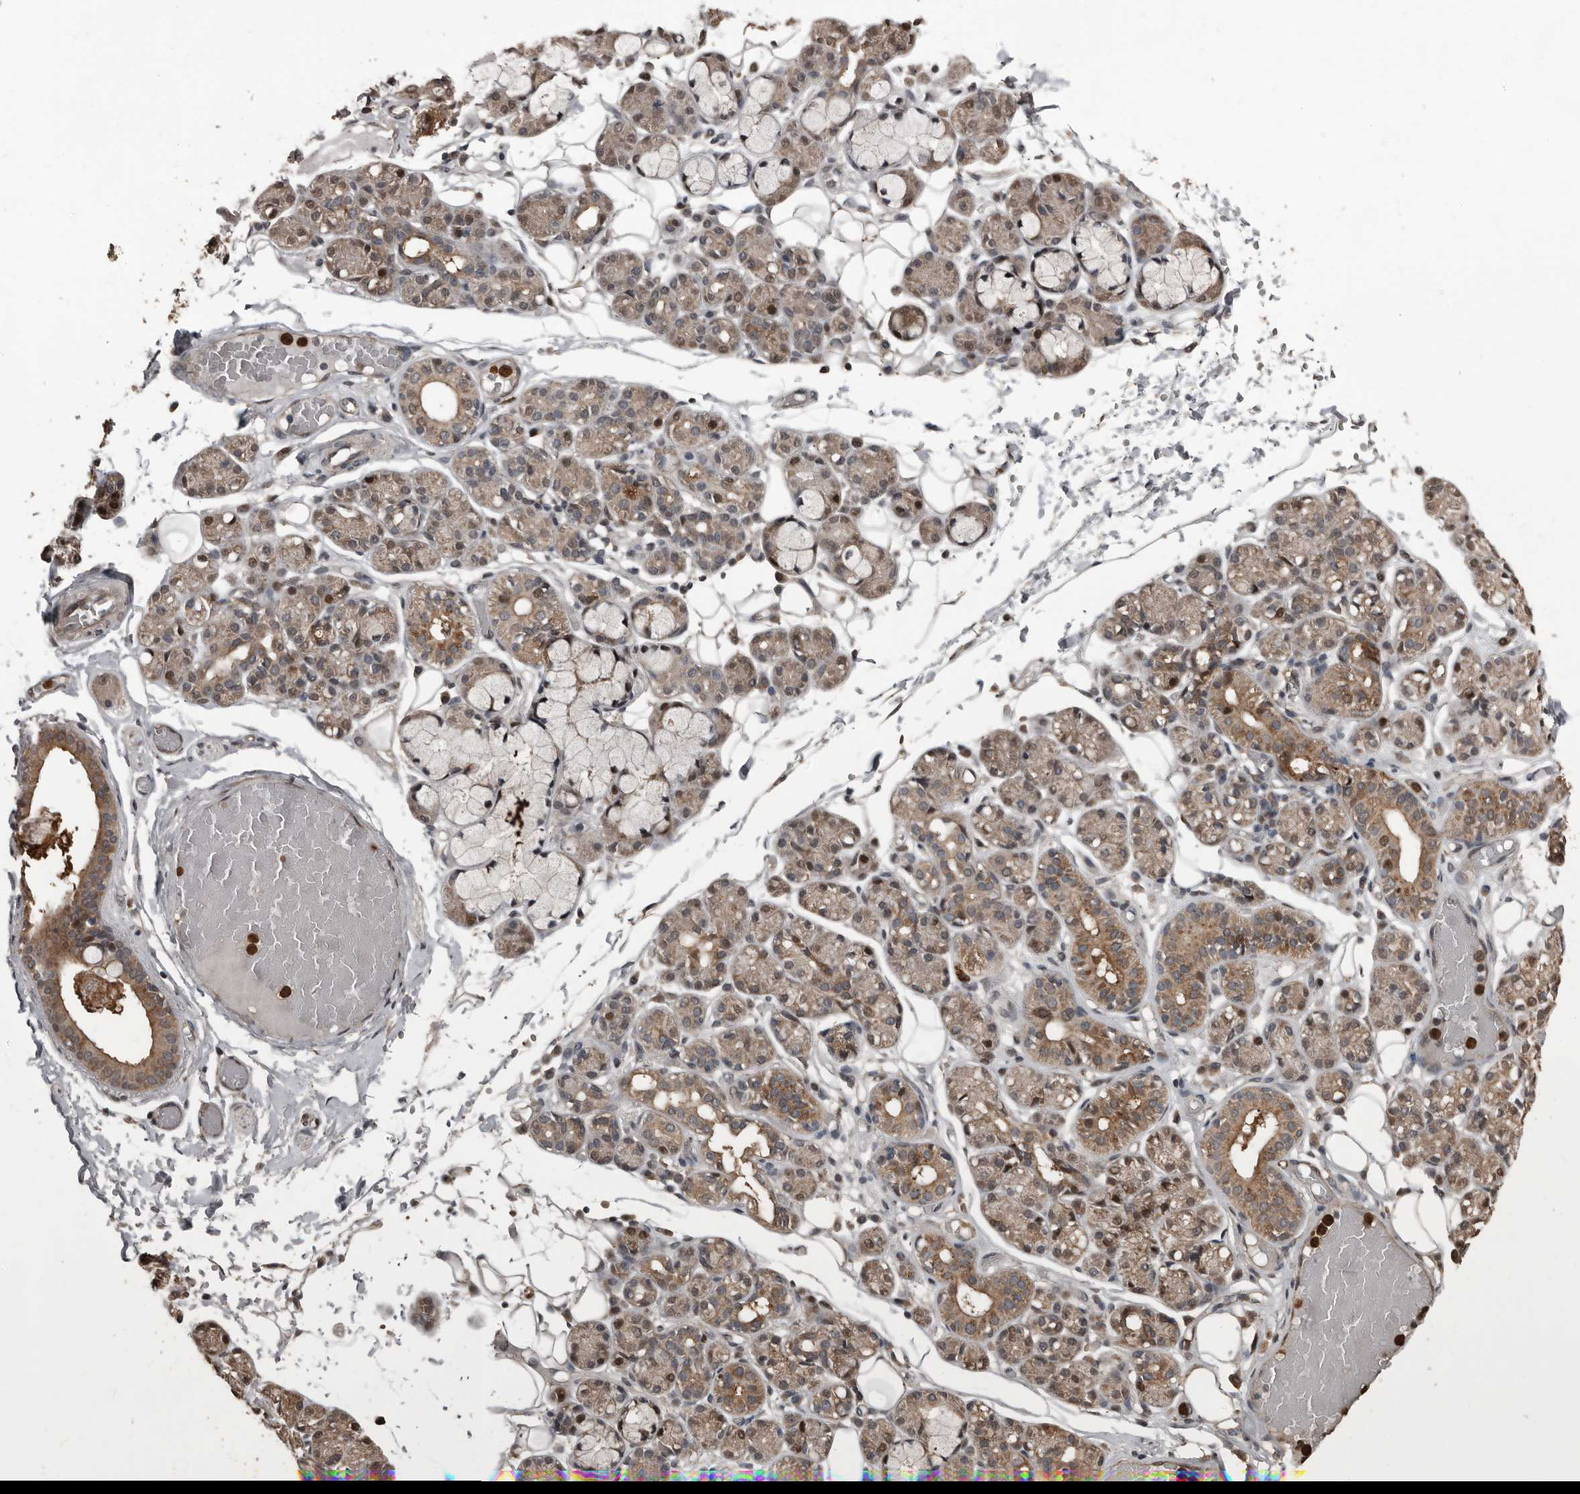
{"staining": {"intensity": "moderate", "quantity": ">75%", "location": "cytoplasmic/membranous,nuclear"}, "tissue": "salivary gland", "cell_type": "Glandular cells", "image_type": "normal", "snomed": [{"axis": "morphology", "description": "Normal tissue, NOS"}, {"axis": "topography", "description": "Salivary gland"}], "caption": "Salivary gland stained for a protein (brown) exhibits moderate cytoplasmic/membranous,nuclear positive positivity in approximately >75% of glandular cells.", "gene": "FSBP", "patient": {"sex": "male", "age": 63}}